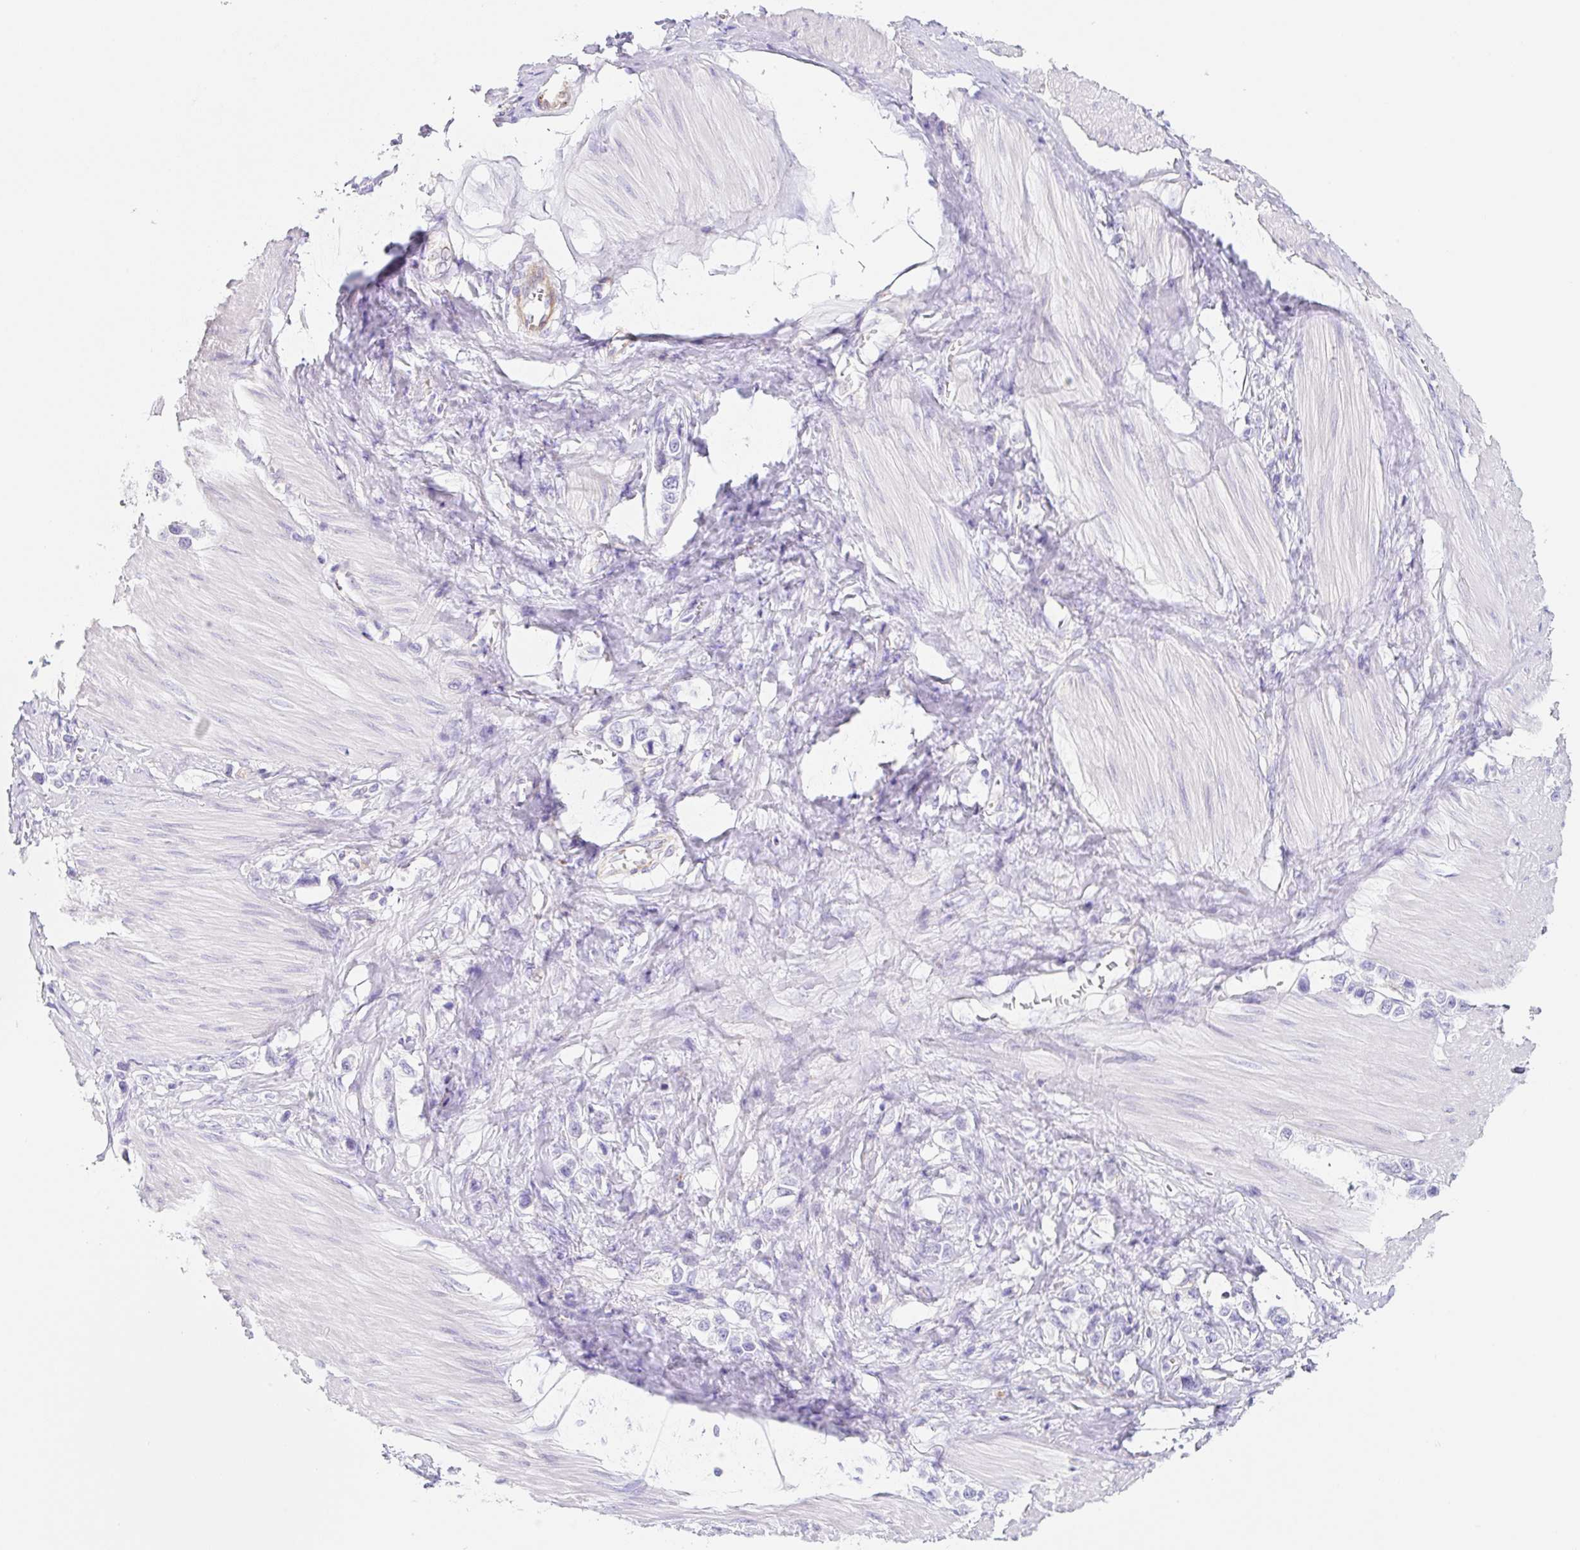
{"staining": {"intensity": "negative", "quantity": "none", "location": "none"}, "tissue": "stomach cancer", "cell_type": "Tumor cells", "image_type": "cancer", "snomed": [{"axis": "morphology", "description": "Adenocarcinoma, NOS"}, {"axis": "topography", "description": "Stomach"}], "caption": "Stomach cancer (adenocarcinoma) was stained to show a protein in brown. There is no significant positivity in tumor cells. The staining was performed using DAB (3,3'-diaminobenzidine) to visualize the protein expression in brown, while the nuclei were stained in blue with hematoxylin (Magnification: 20x).", "gene": "DKK4", "patient": {"sex": "female", "age": 65}}